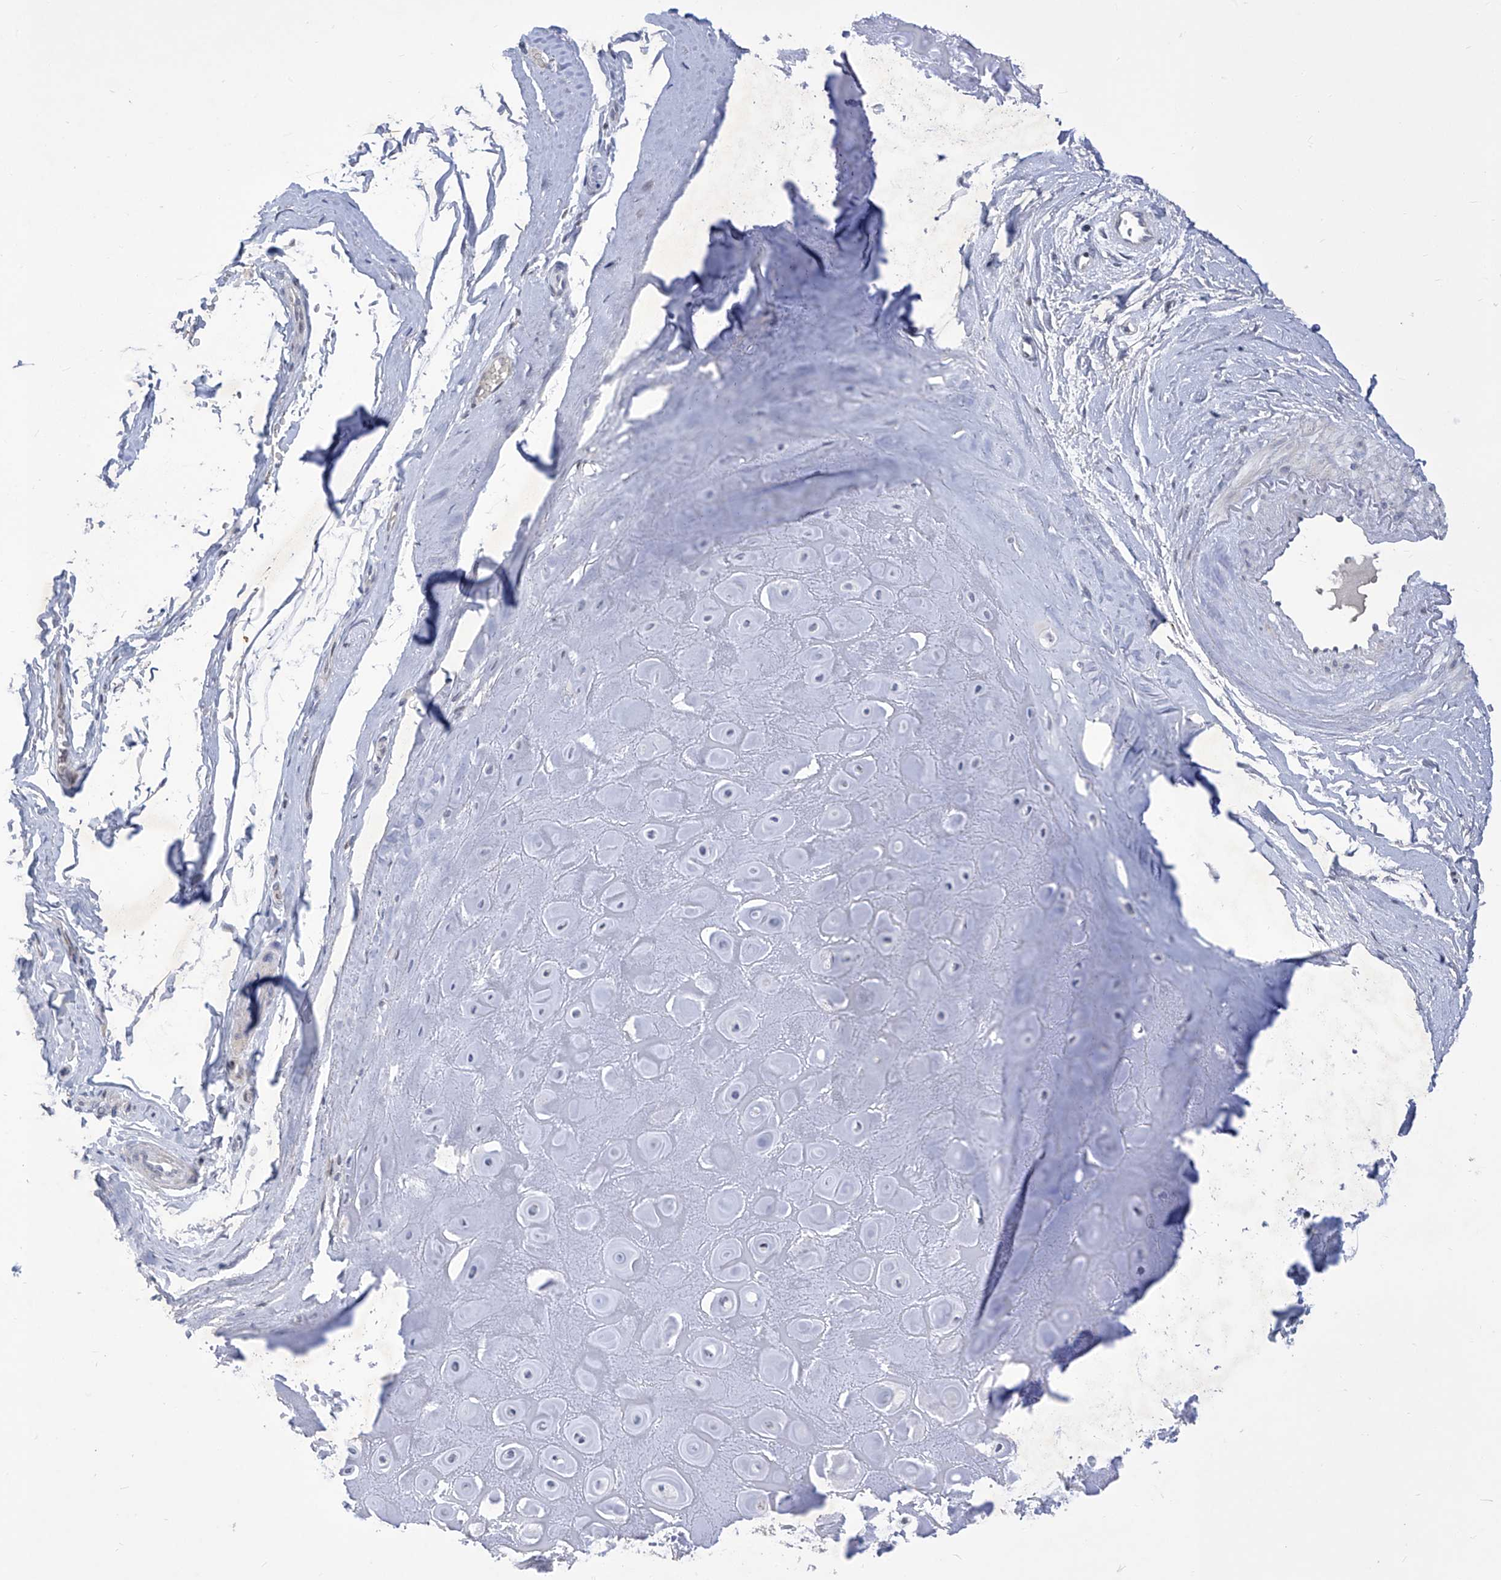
{"staining": {"intensity": "negative", "quantity": "none", "location": "none"}, "tissue": "adipose tissue", "cell_type": "Adipocytes", "image_type": "normal", "snomed": [{"axis": "morphology", "description": "Normal tissue, NOS"}, {"axis": "morphology", "description": "Basal cell carcinoma"}, {"axis": "topography", "description": "Skin"}], "caption": "Immunohistochemical staining of normal human adipose tissue reveals no significant expression in adipocytes.", "gene": "NUFIP1", "patient": {"sex": "female", "age": 89}}